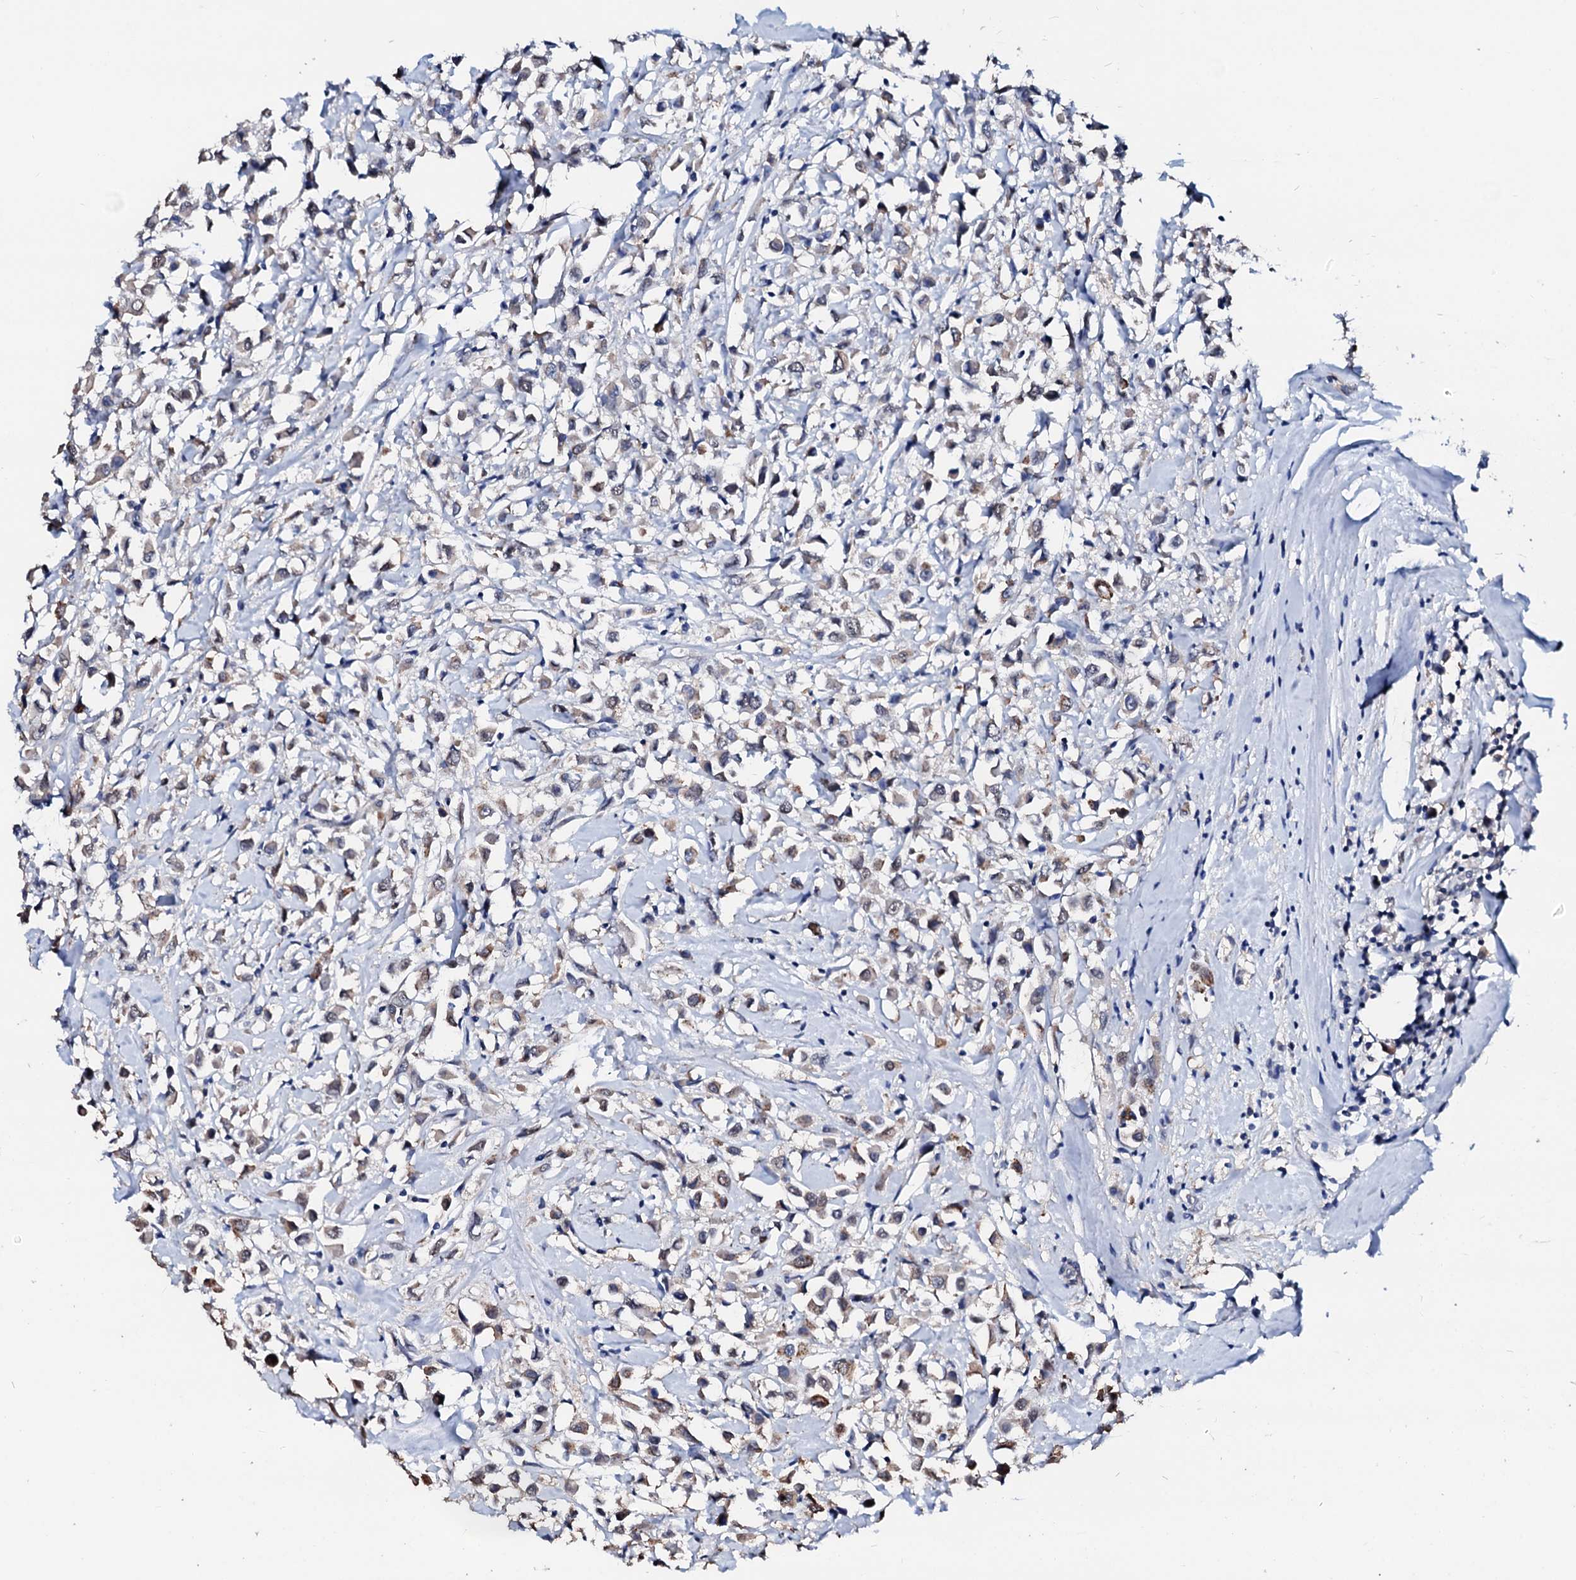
{"staining": {"intensity": "weak", "quantity": ">75%", "location": "cytoplasmic/membranous,nuclear"}, "tissue": "breast cancer", "cell_type": "Tumor cells", "image_type": "cancer", "snomed": [{"axis": "morphology", "description": "Duct carcinoma"}, {"axis": "topography", "description": "Breast"}], "caption": "About >75% of tumor cells in human breast cancer display weak cytoplasmic/membranous and nuclear protein staining as visualized by brown immunohistochemical staining.", "gene": "CSN2", "patient": {"sex": "female", "age": 87}}